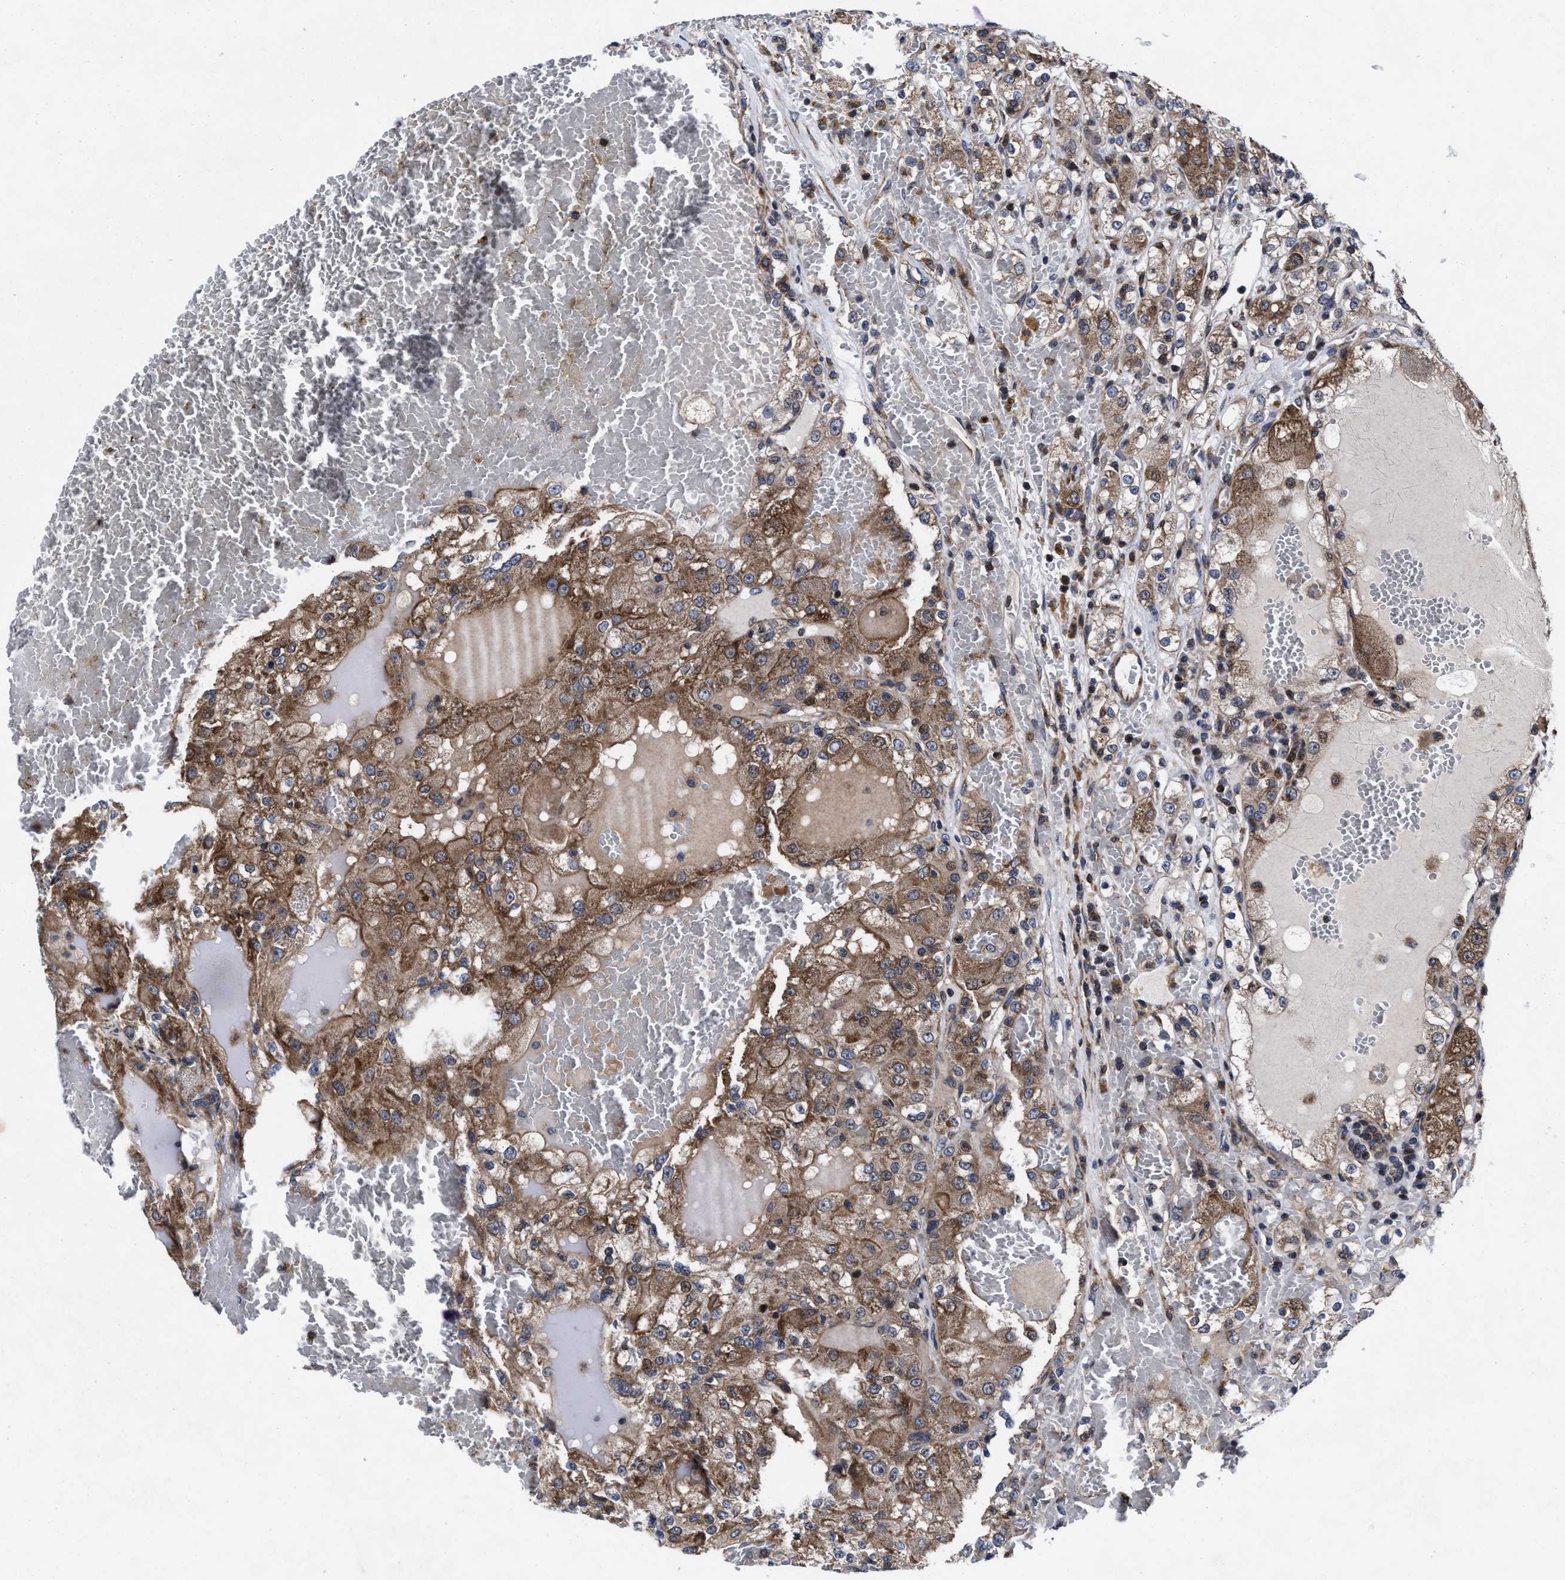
{"staining": {"intensity": "moderate", "quantity": ">75%", "location": "cytoplasmic/membranous"}, "tissue": "renal cancer", "cell_type": "Tumor cells", "image_type": "cancer", "snomed": [{"axis": "morphology", "description": "Normal tissue, NOS"}, {"axis": "morphology", "description": "Adenocarcinoma, NOS"}, {"axis": "topography", "description": "Kidney"}], "caption": "A photomicrograph of renal cancer stained for a protein reveals moderate cytoplasmic/membranous brown staining in tumor cells.", "gene": "MRPL50", "patient": {"sex": "male", "age": 61}}